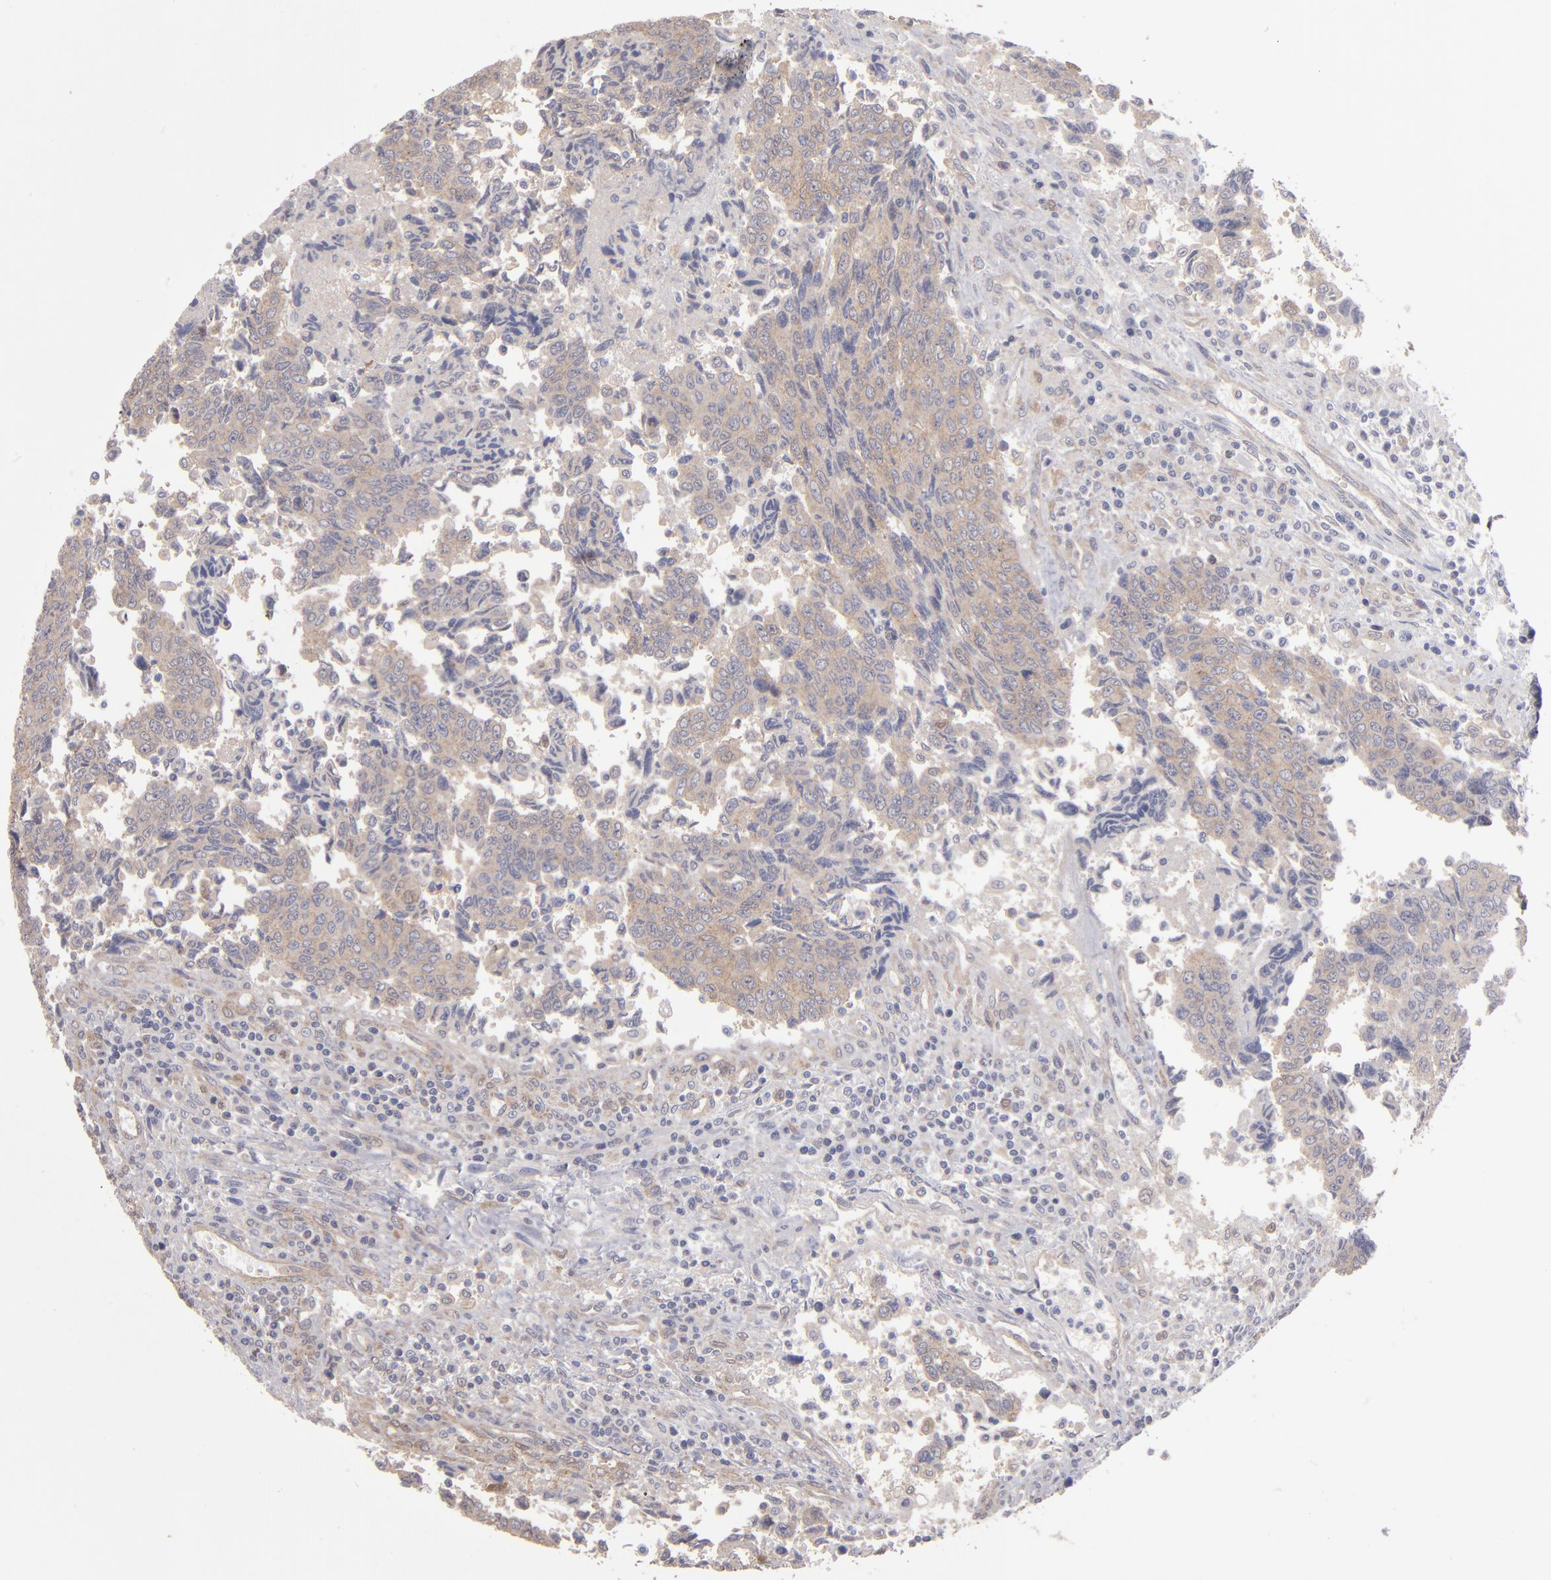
{"staining": {"intensity": "weak", "quantity": ">75%", "location": "cytoplasmic/membranous"}, "tissue": "urothelial cancer", "cell_type": "Tumor cells", "image_type": "cancer", "snomed": [{"axis": "morphology", "description": "Urothelial carcinoma, High grade"}, {"axis": "topography", "description": "Urinary bladder"}], "caption": "A brown stain shows weak cytoplasmic/membranous positivity of a protein in urothelial cancer tumor cells.", "gene": "NDRG2", "patient": {"sex": "male", "age": 86}}